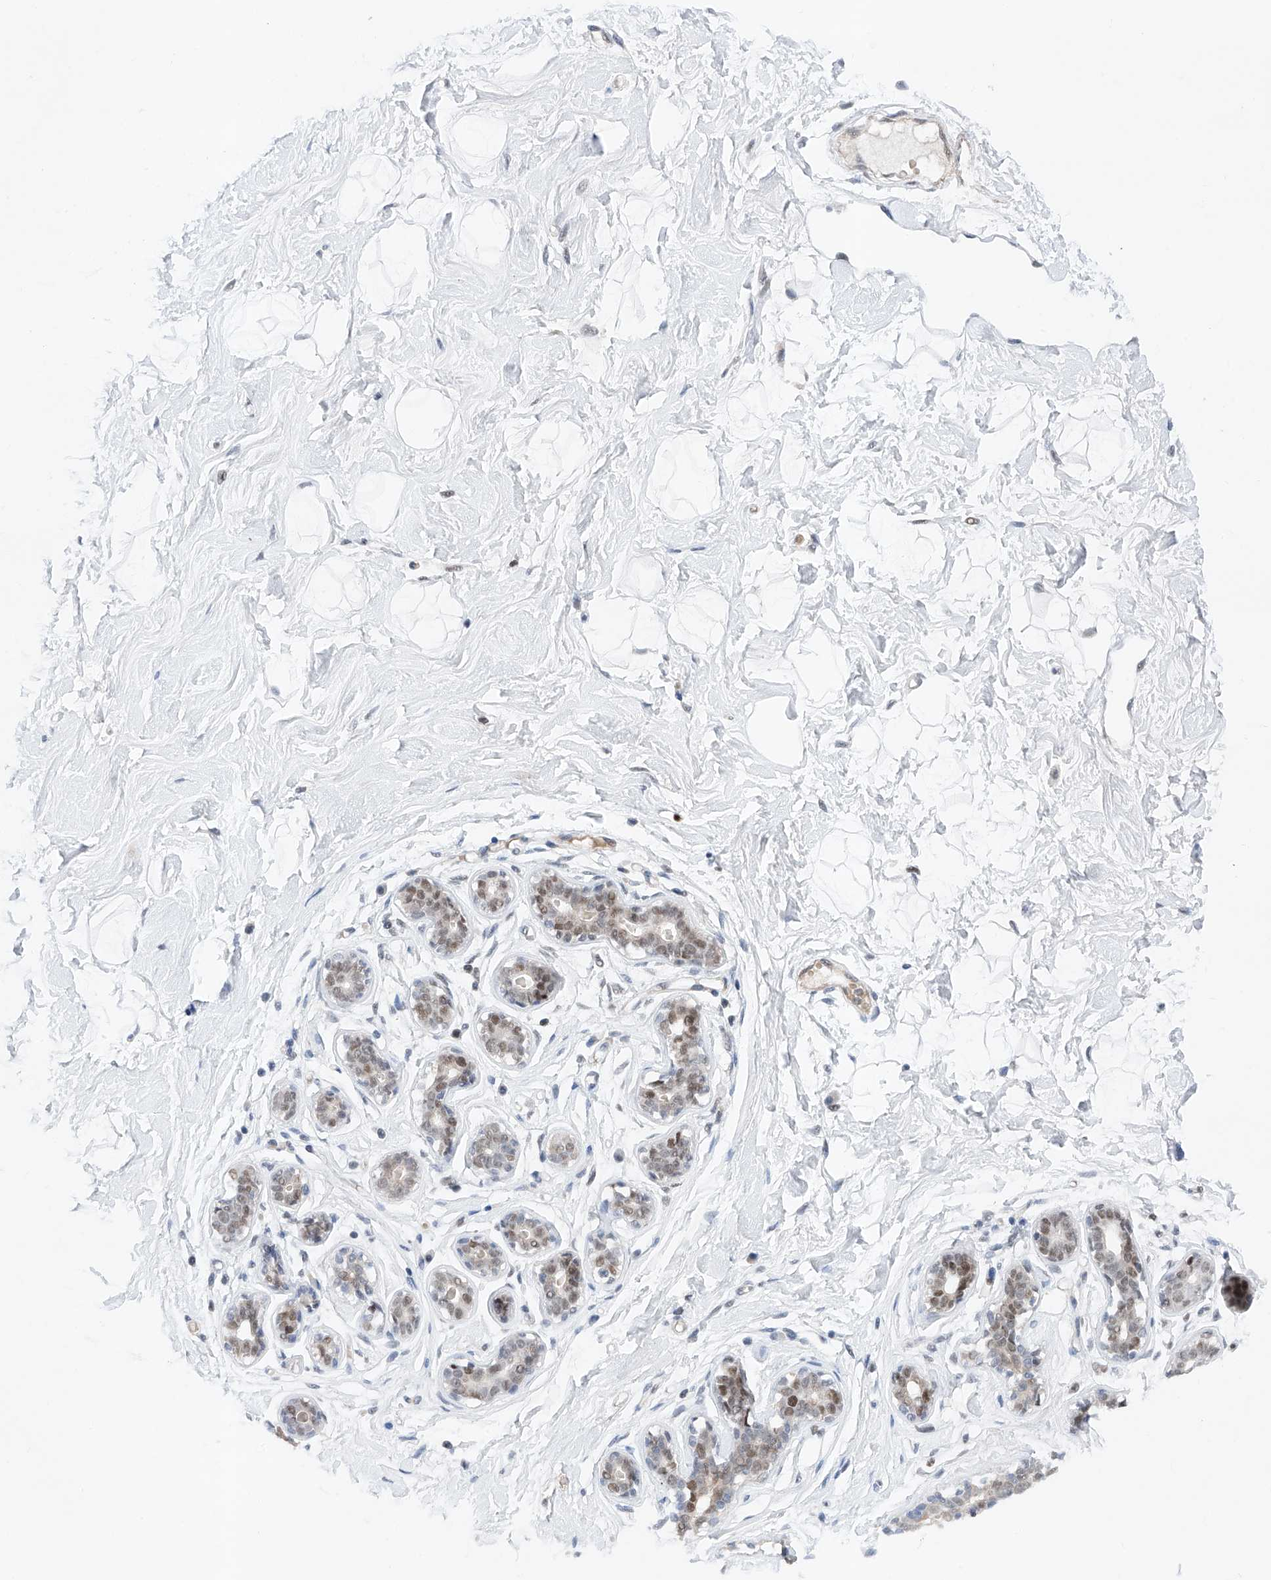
{"staining": {"intensity": "weak", "quantity": ">75%", "location": "nuclear"}, "tissue": "breast", "cell_type": "Adipocytes", "image_type": "normal", "snomed": [{"axis": "morphology", "description": "Normal tissue, NOS"}, {"axis": "morphology", "description": "Adenoma, NOS"}, {"axis": "topography", "description": "Breast"}], "caption": "DAB immunohistochemical staining of benign human breast exhibits weak nuclear protein positivity in about >75% of adipocytes.", "gene": "SNRNP200", "patient": {"sex": "female", "age": 23}}